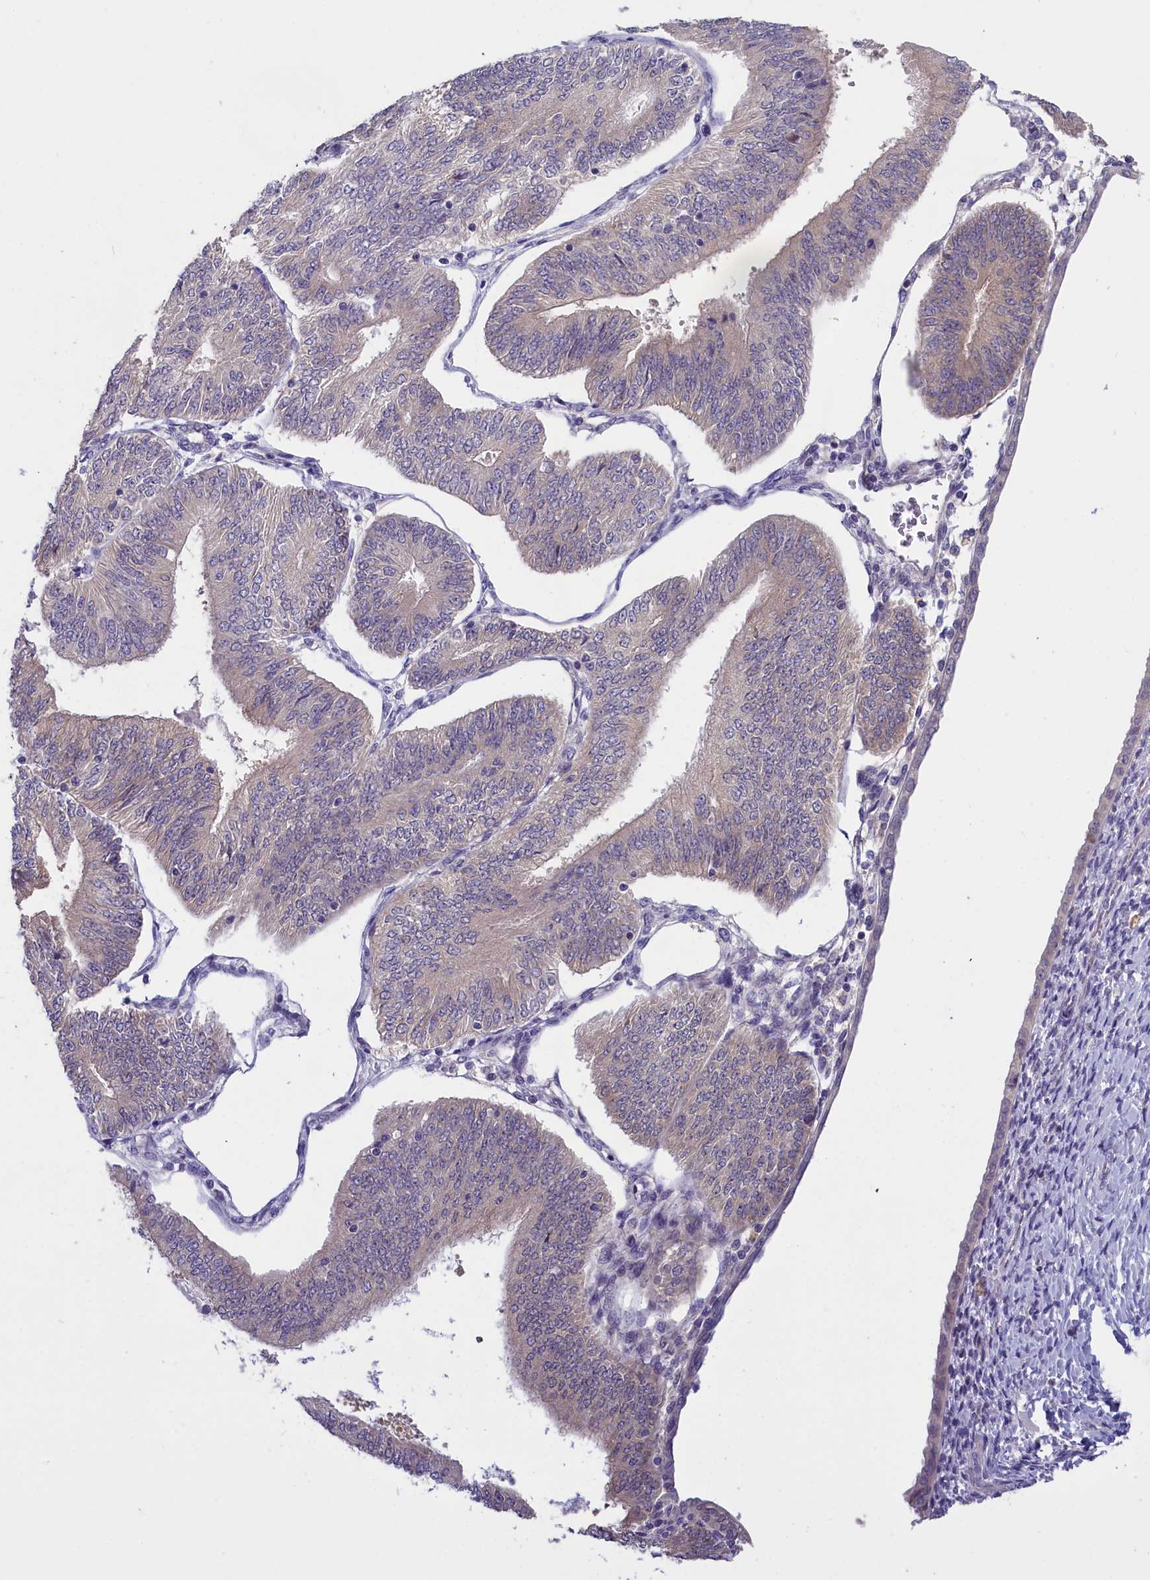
{"staining": {"intensity": "weak", "quantity": "<25%", "location": "cytoplasmic/membranous"}, "tissue": "endometrial cancer", "cell_type": "Tumor cells", "image_type": "cancer", "snomed": [{"axis": "morphology", "description": "Adenocarcinoma, NOS"}, {"axis": "topography", "description": "Endometrium"}], "caption": "This is a photomicrograph of immunohistochemistry (IHC) staining of adenocarcinoma (endometrial), which shows no expression in tumor cells.", "gene": "ENPP6", "patient": {"sex": "female", "age": 58}}